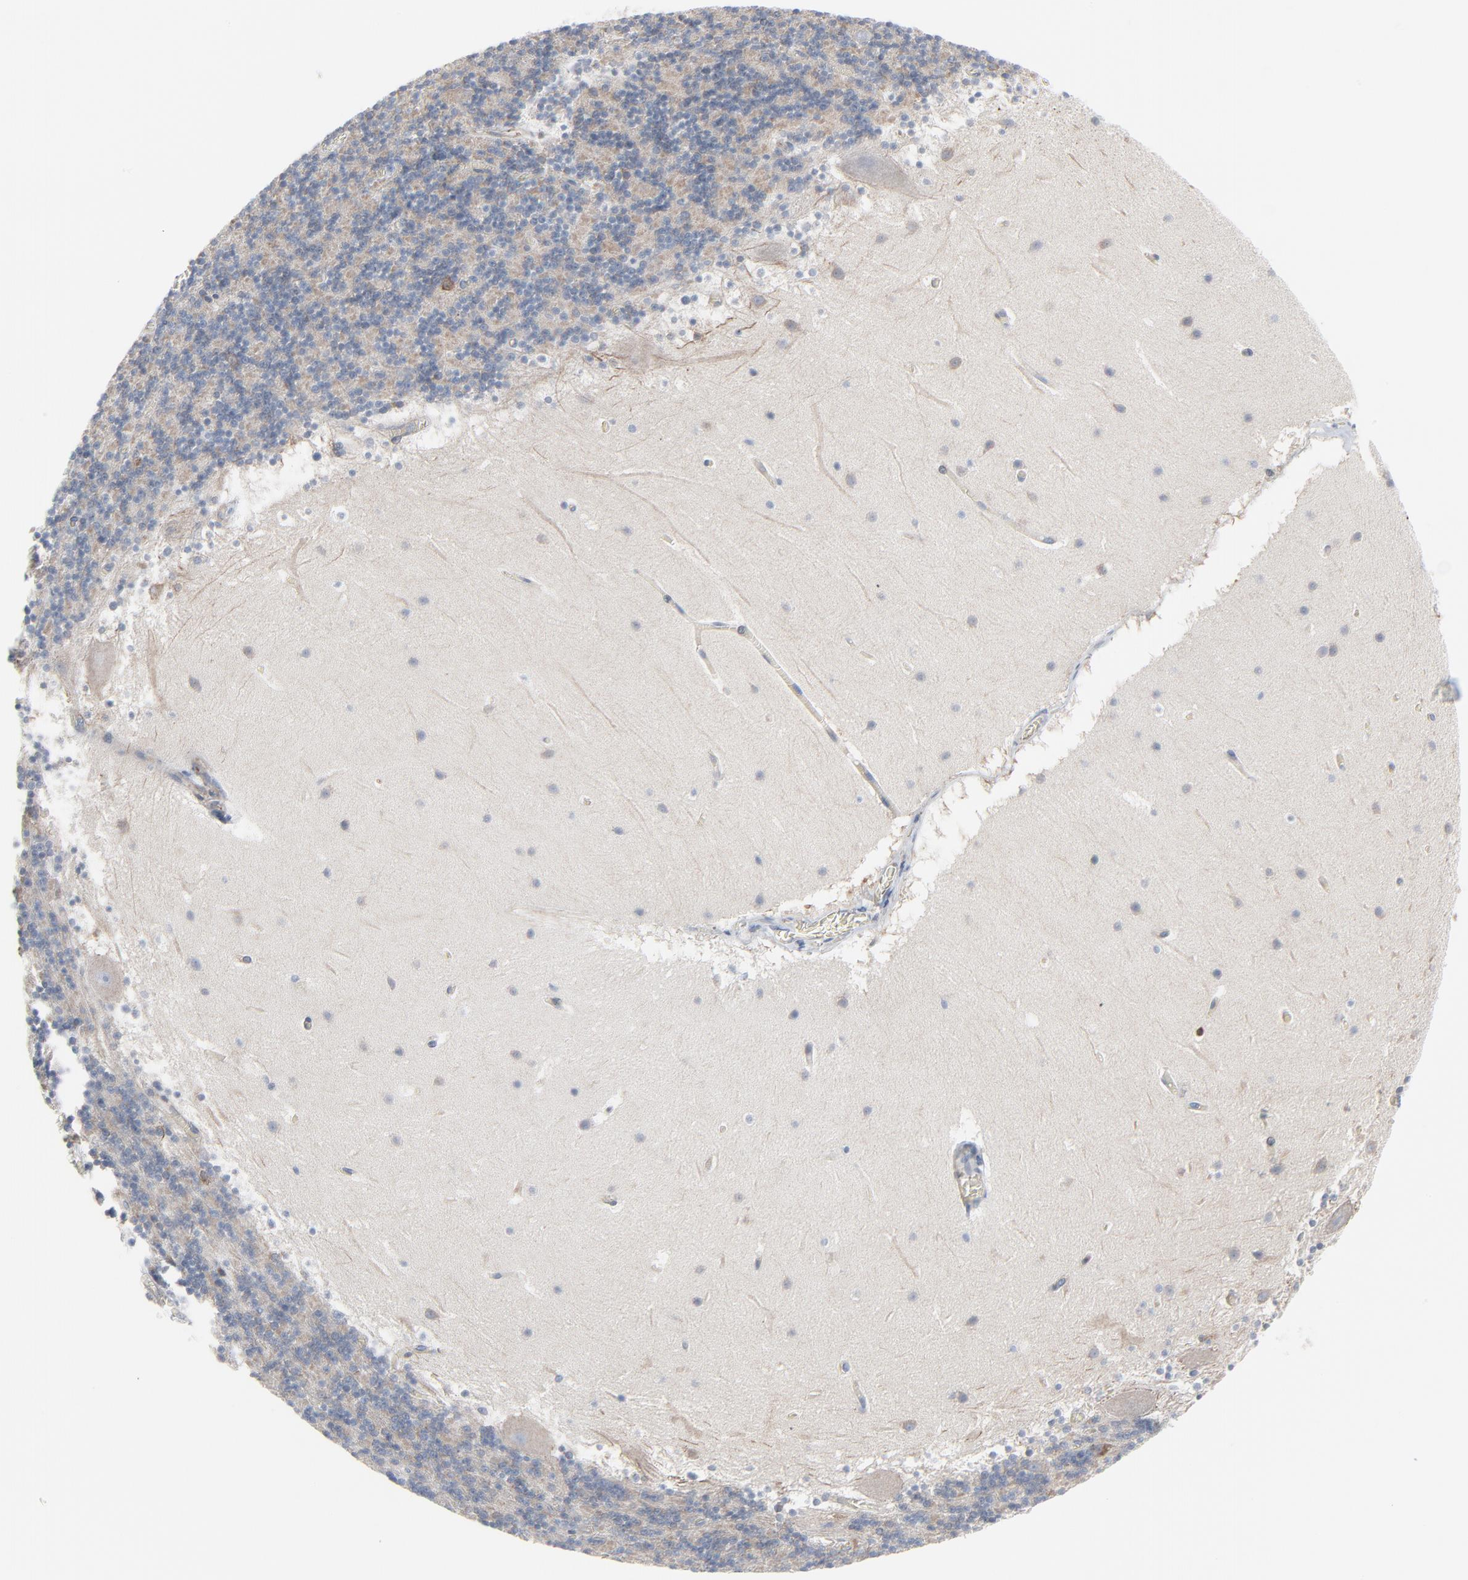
{"staining": {"intensity": "moderate", "quantity": "<25%", "location": "cytoplasmic/membranous"}, "tissue": "cerebellum", "cell_type": "Cells in granular layer", "image_type": "normal", "snomed": [{"axis": "morphology", "description": "Normal tissue, NOS"}, {"axis": "topography", "description": "Cerebellum"}], "caption": "Cerebellum was stained to show a protein in brown. There is low levels of moderate cytoplasmic/membranous expression in about <25% of cells in granular layer. The staining was performed using DAB (3,3'-diaminobenzidine) to visualize the protein expression in brown, while the nuclei were stained in blue with hematoxylin (Magnification: 20x).", "gene": "OPTN", "patient": {"sex": "male", "age": 45}}